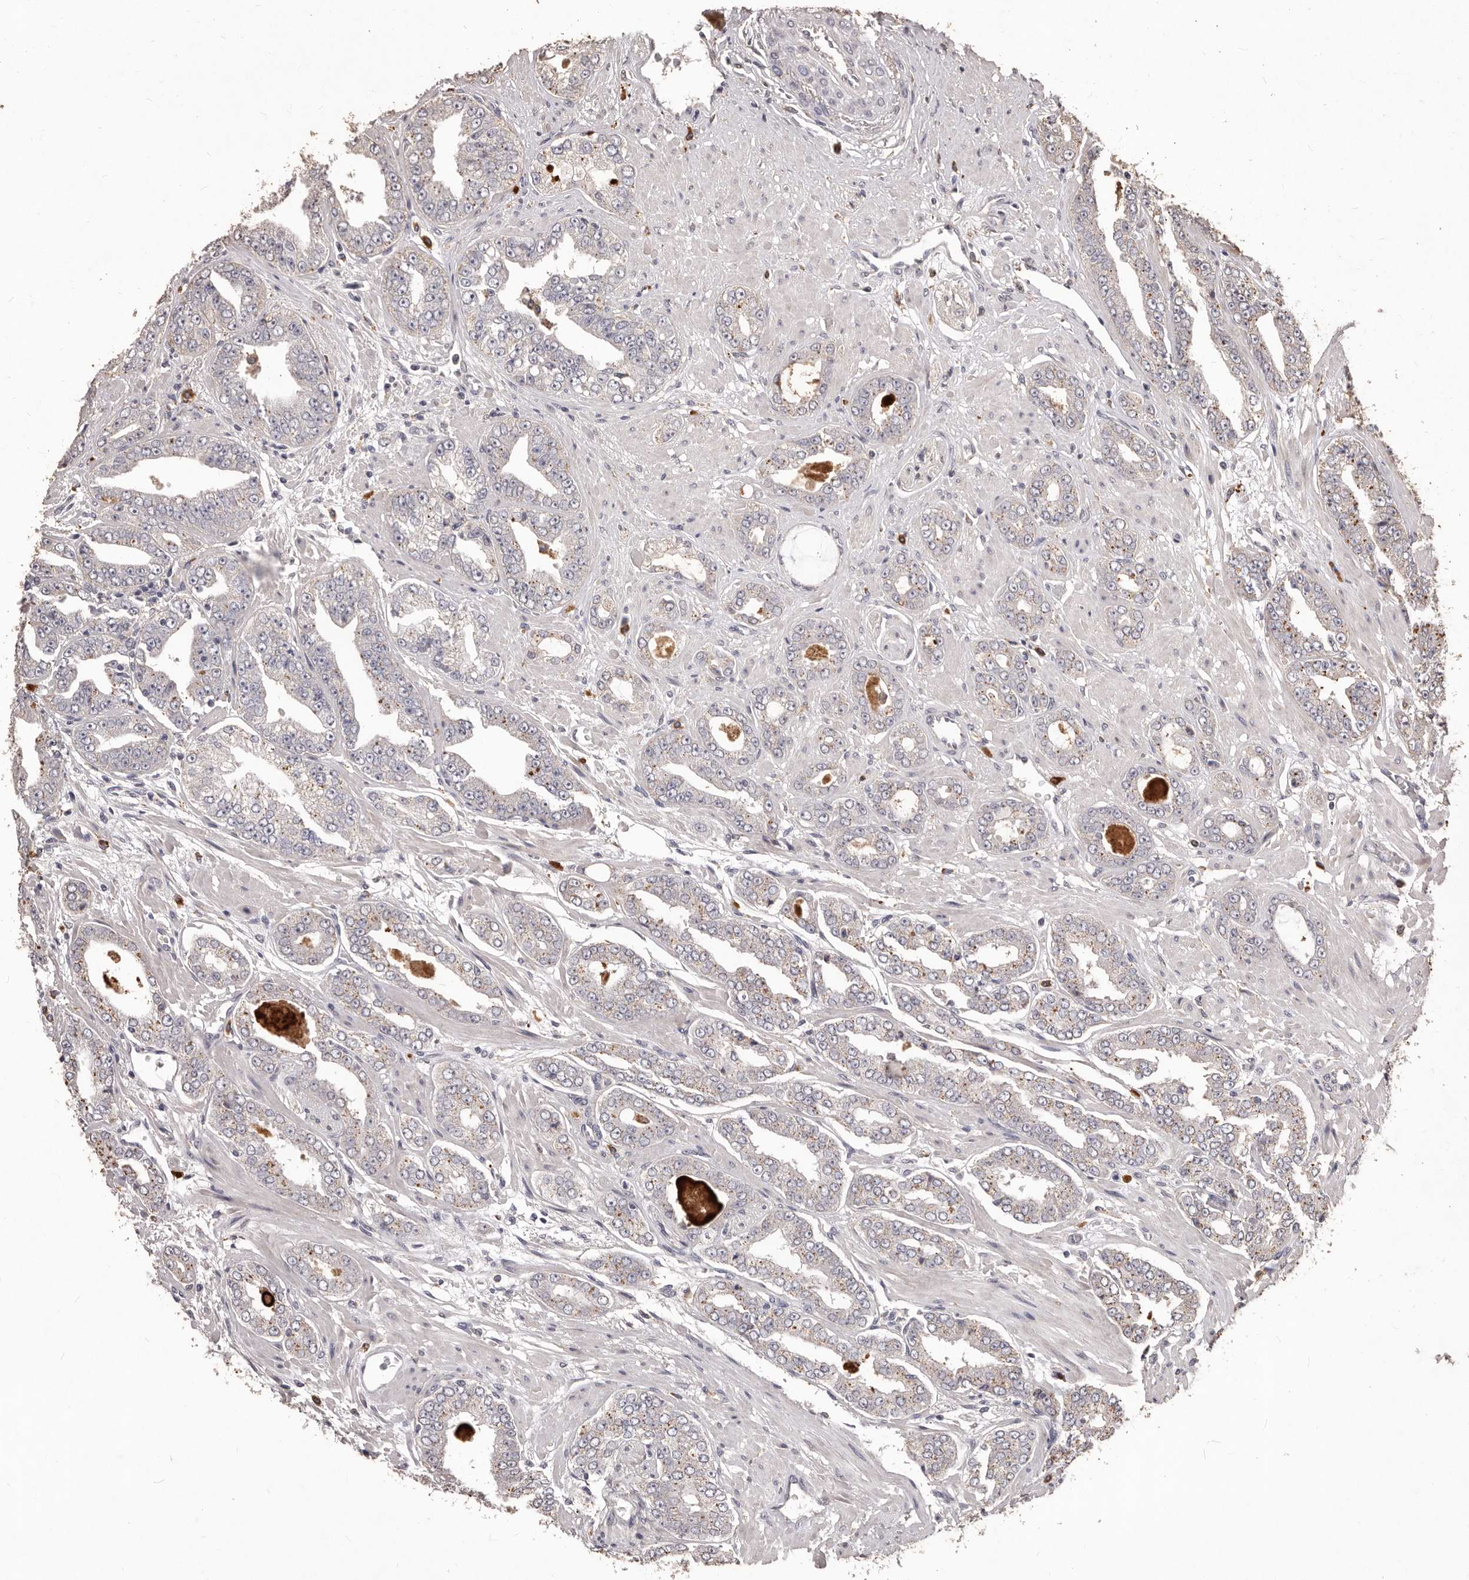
{"staining": {"intensity": "weak", "quantity": "<25%", "location": "cytoplasmic/membranous"}, "tissue": "prostate cancer", "cell_type": "Tumor cells", "image_type": "cancer", "snomed": [{"axis": "morphology", "description": "Adenocarcinoma, High grade"}, {"axis": "topography", "description": "Prostate"}], "caption": "Immunohistochemical staining of prostate high-grade adenocarcinoma reveals no significant positivity in tumor cells.", "gene": "PRSS27", "patient": {"sex": "male", "age": 71}}